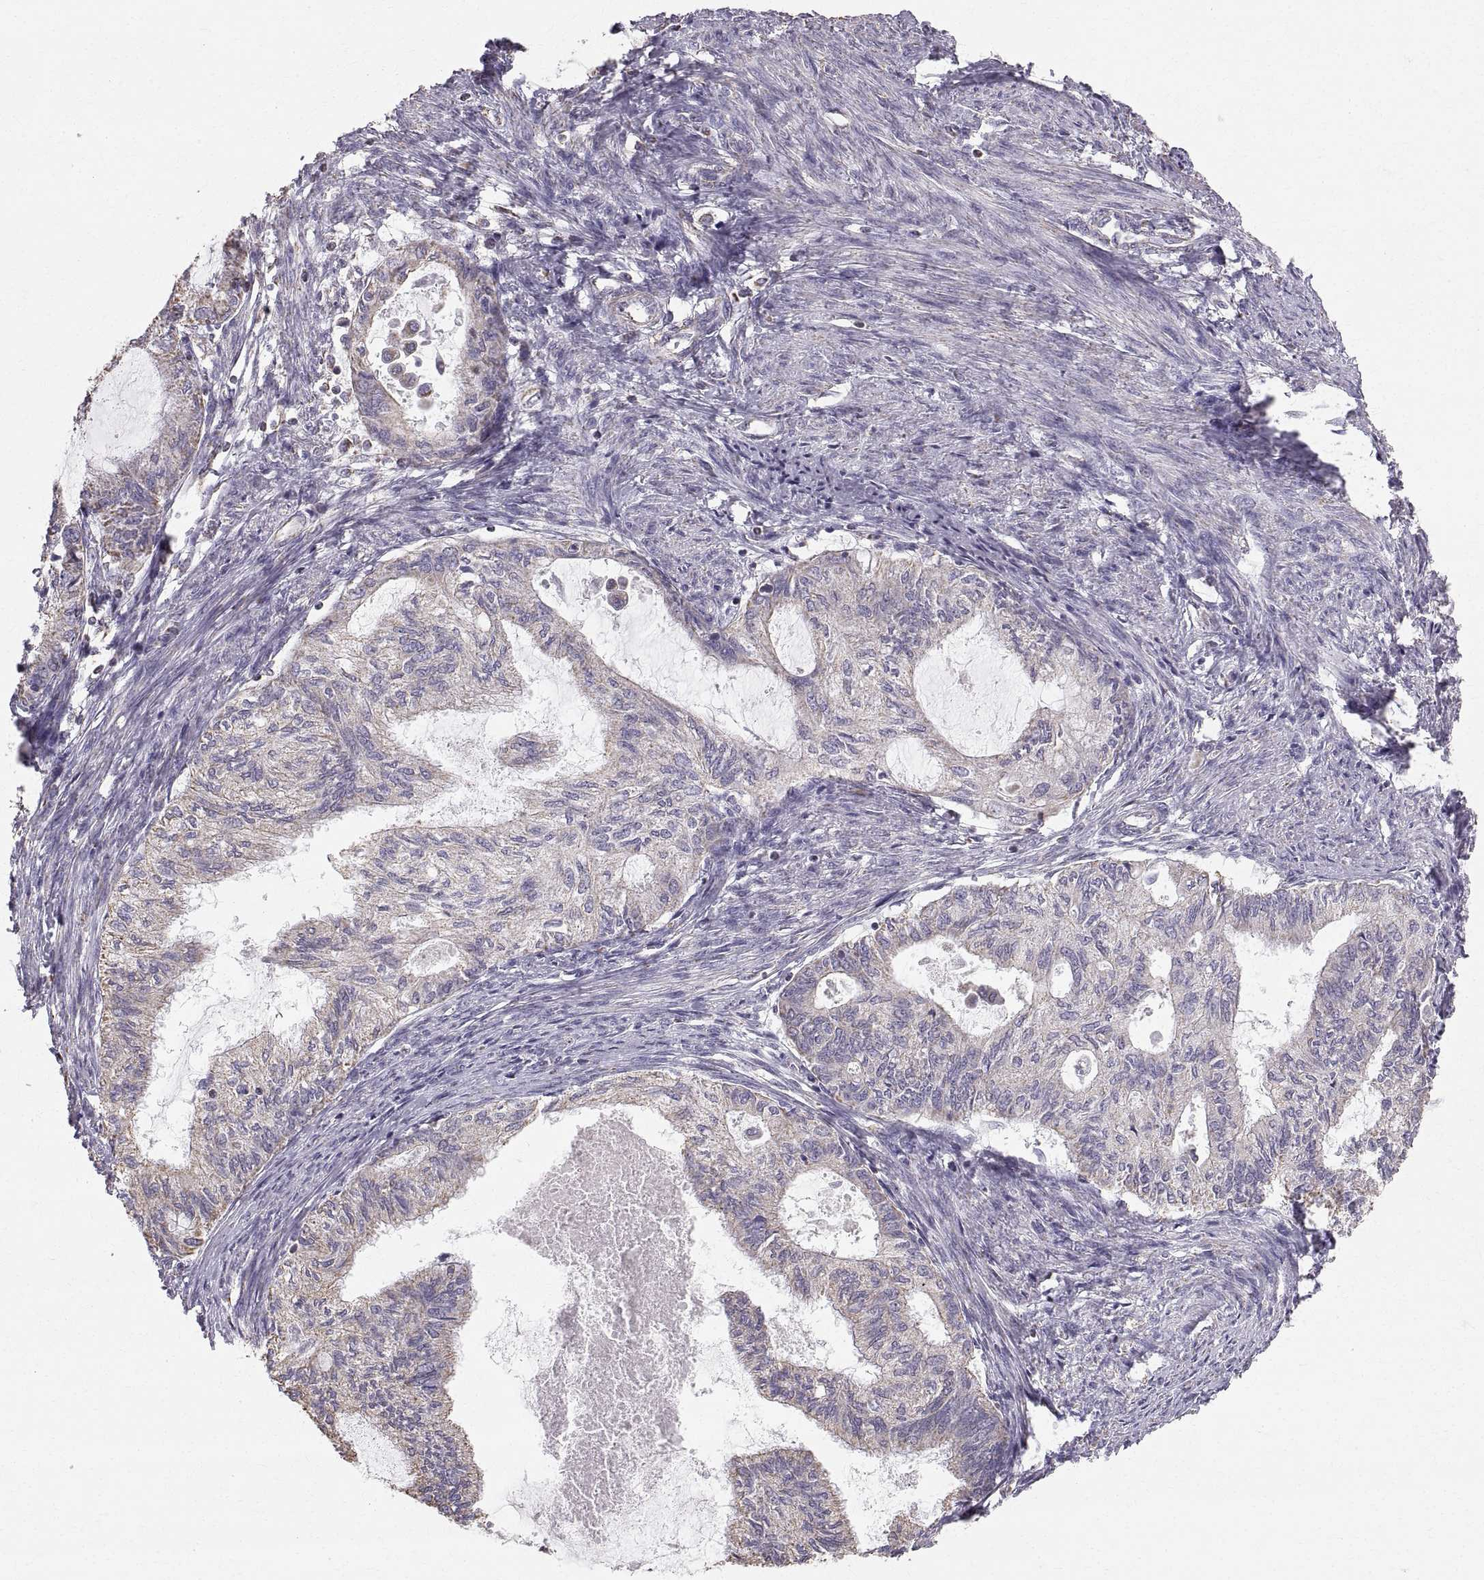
{"staining": {"intensity": "weak", "quantity": "<25%", "location": "cytoplasmic/membranous"}, "tissue": "endometrial cancer", "cell_type": "Tumor cells", "image_type": "cancer", "snomed": [{"axis": "morphology", "description": "Adenocarcinoma, NOS"}, {"axis": "topography", "description": "Endometrium"}], "caption": "IHC histopathology image of neoplastic tissue: human adenocarcinoma (endometrial) stained with DAB (3,3'-diaminobenzidine) demonstrates no significant protein staining in tumor cells.", "gene": "STMND1", "patient": {"sex": "female", "age": 86}}